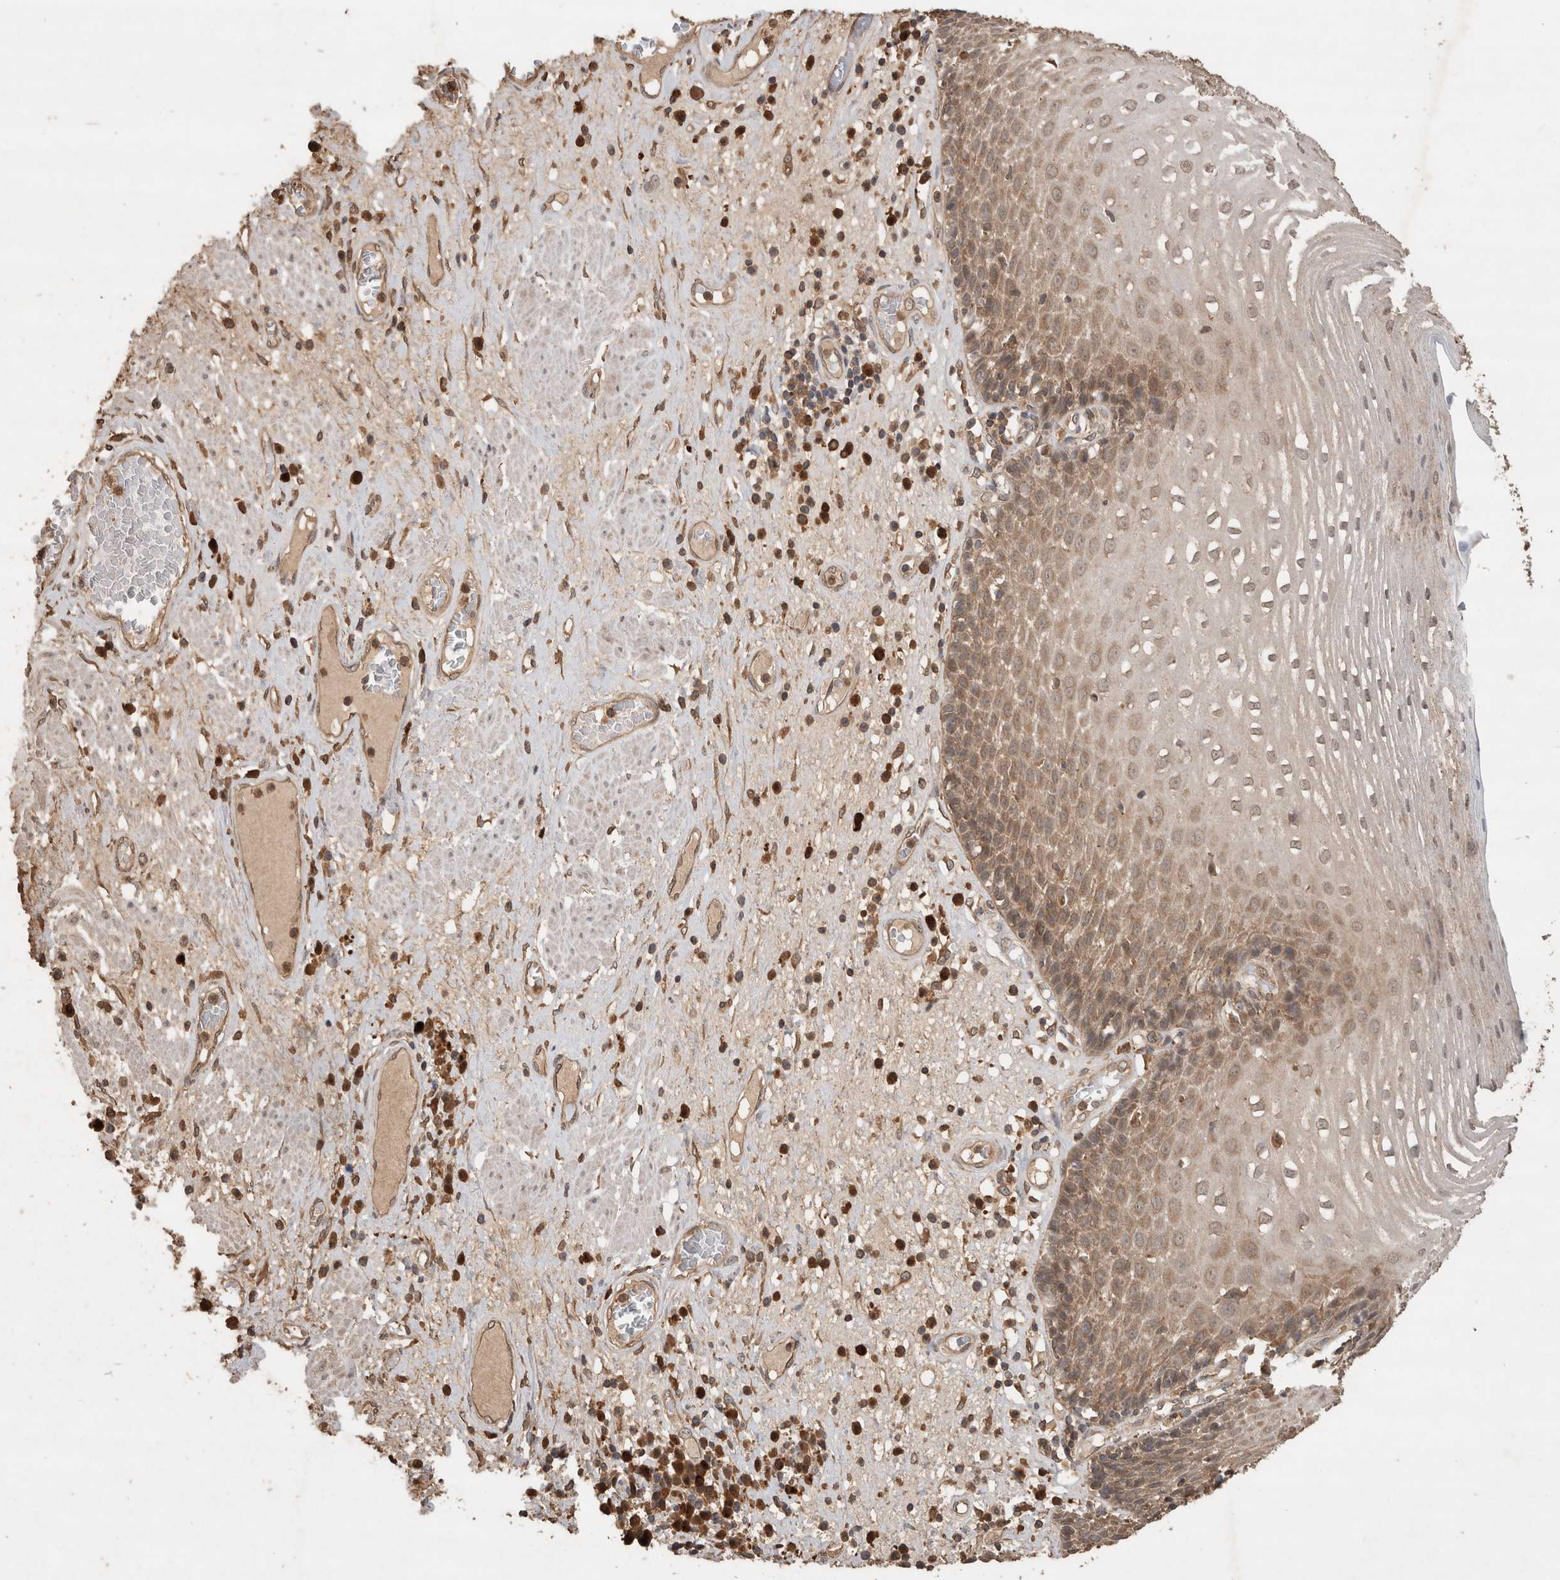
{"staining": {"intensity": "moderate", "quantity": "25%-75%", "location": "cytoplasmic/membranous,nuclear"}, "tissue": "esophagus", "cell_type": "Squamous epithelial cells", "image_type": "normal", "snomed": [{"axis": "morphology", "description": "Normal tissue, NOS"}, {"axis": "morphology", "description": "Adenocarcinoma, NOS"}, {"axis": "topography", "description": "Esophagus"}], "caption": "Protein expression analysis of unremarkable human esophagus reveals moderate cytoplasmic/membranous,nuclear staining in about 25%-75% of squamous epithelial cells.", "gene": "OTUD7B", "patient": {"sex": "male", "age": 62}}